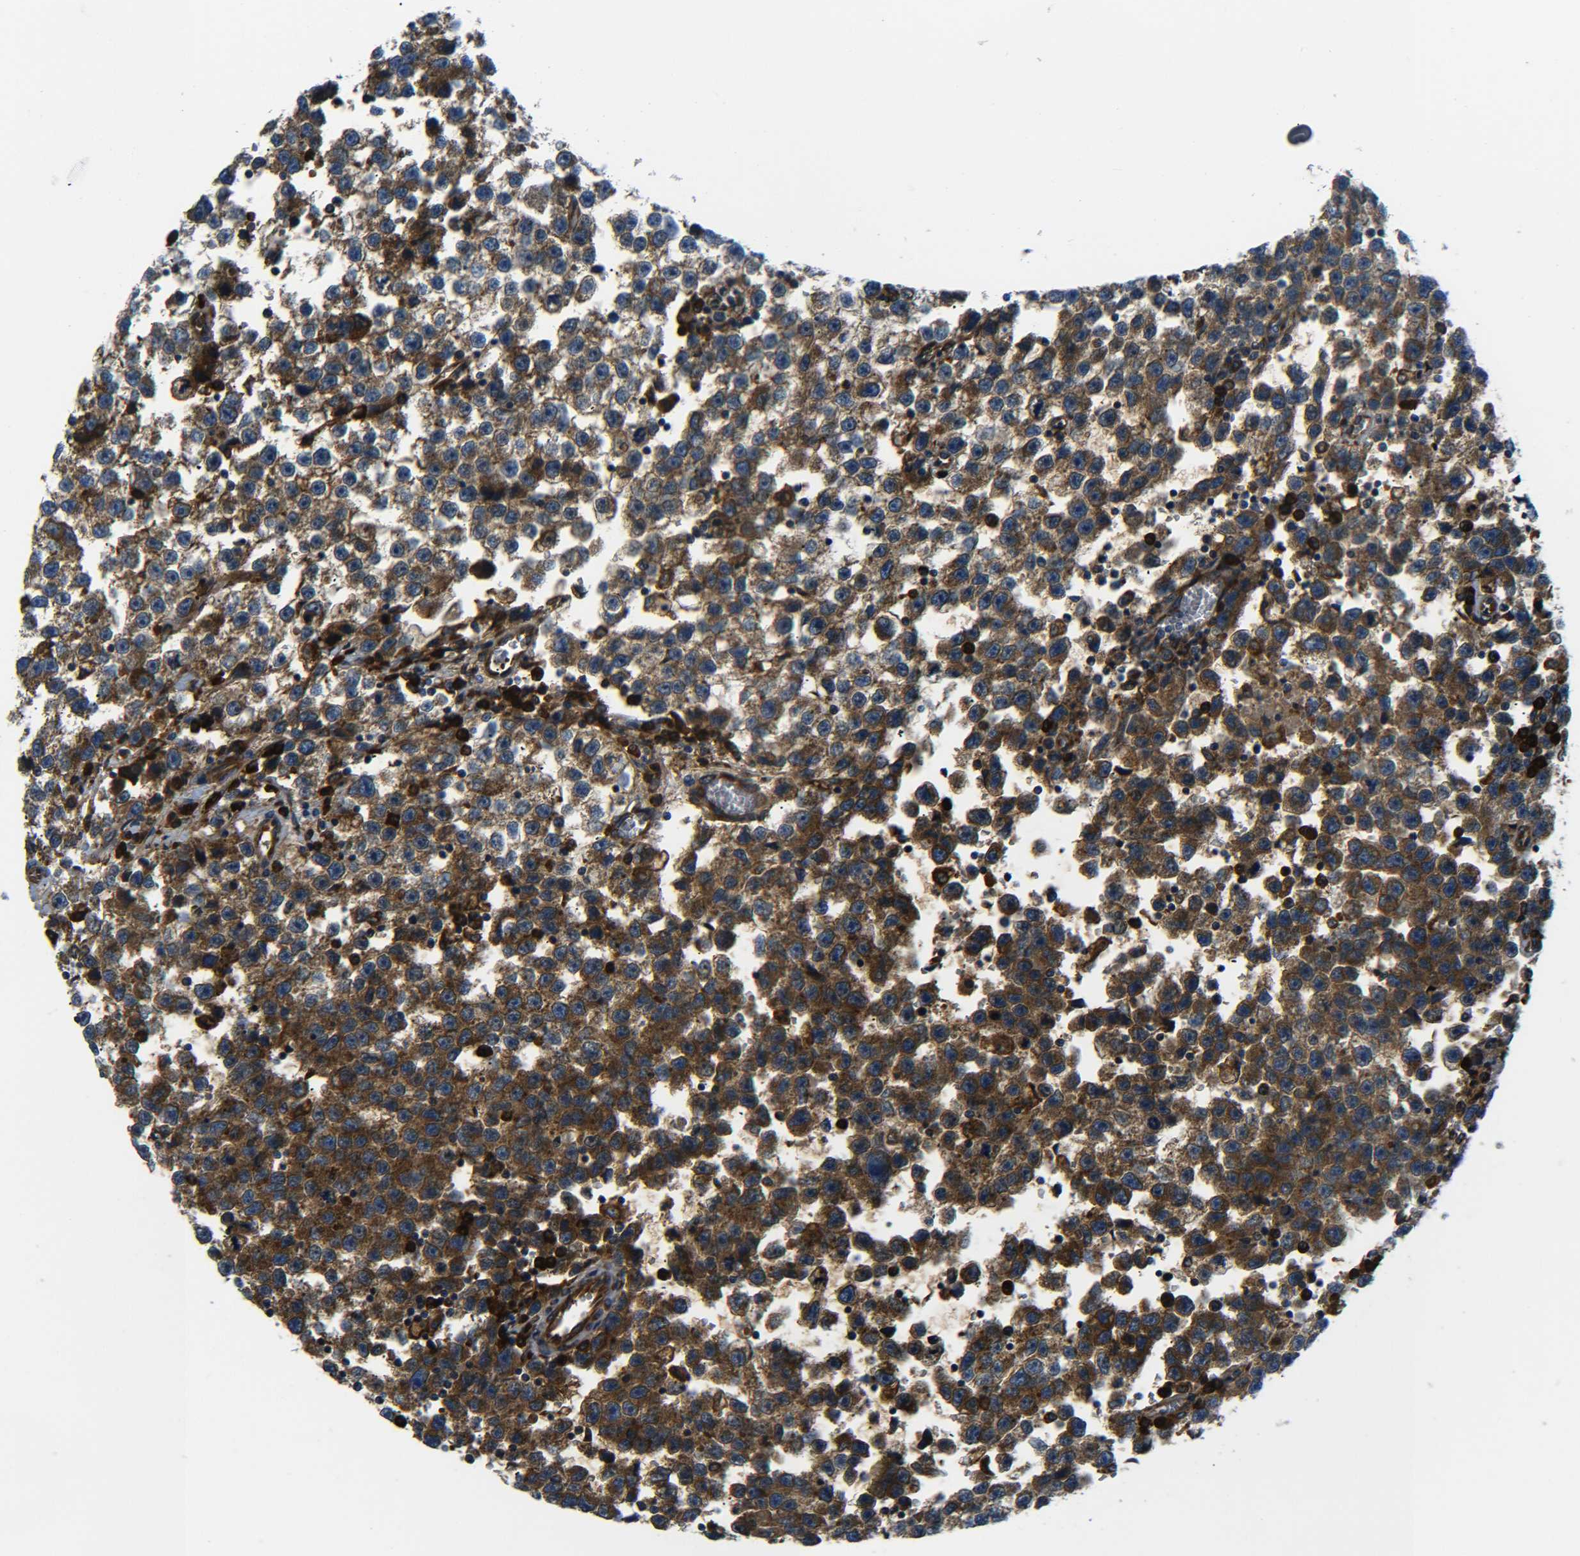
{"staining": {"intensity": "strong", "quantity": ">75%", "location": "cytoplasmic/membranous"}, "tissue": "testis cancer", "cell_type": "Tumor cells", "image_type": "cancer", "snomed": [{"axis": "morphology", "description": "Seminoma, NOS"}, {"axis": "topography", "description": "Testis"}], "caption": "The photomicrograph exhibits staining of testis cancer, revealing strong cytoplasmic/membranous protein positivity (brown color) within tumor cells.", "gene": "PREB", "patient": {"sex": "male", "age": 33}}